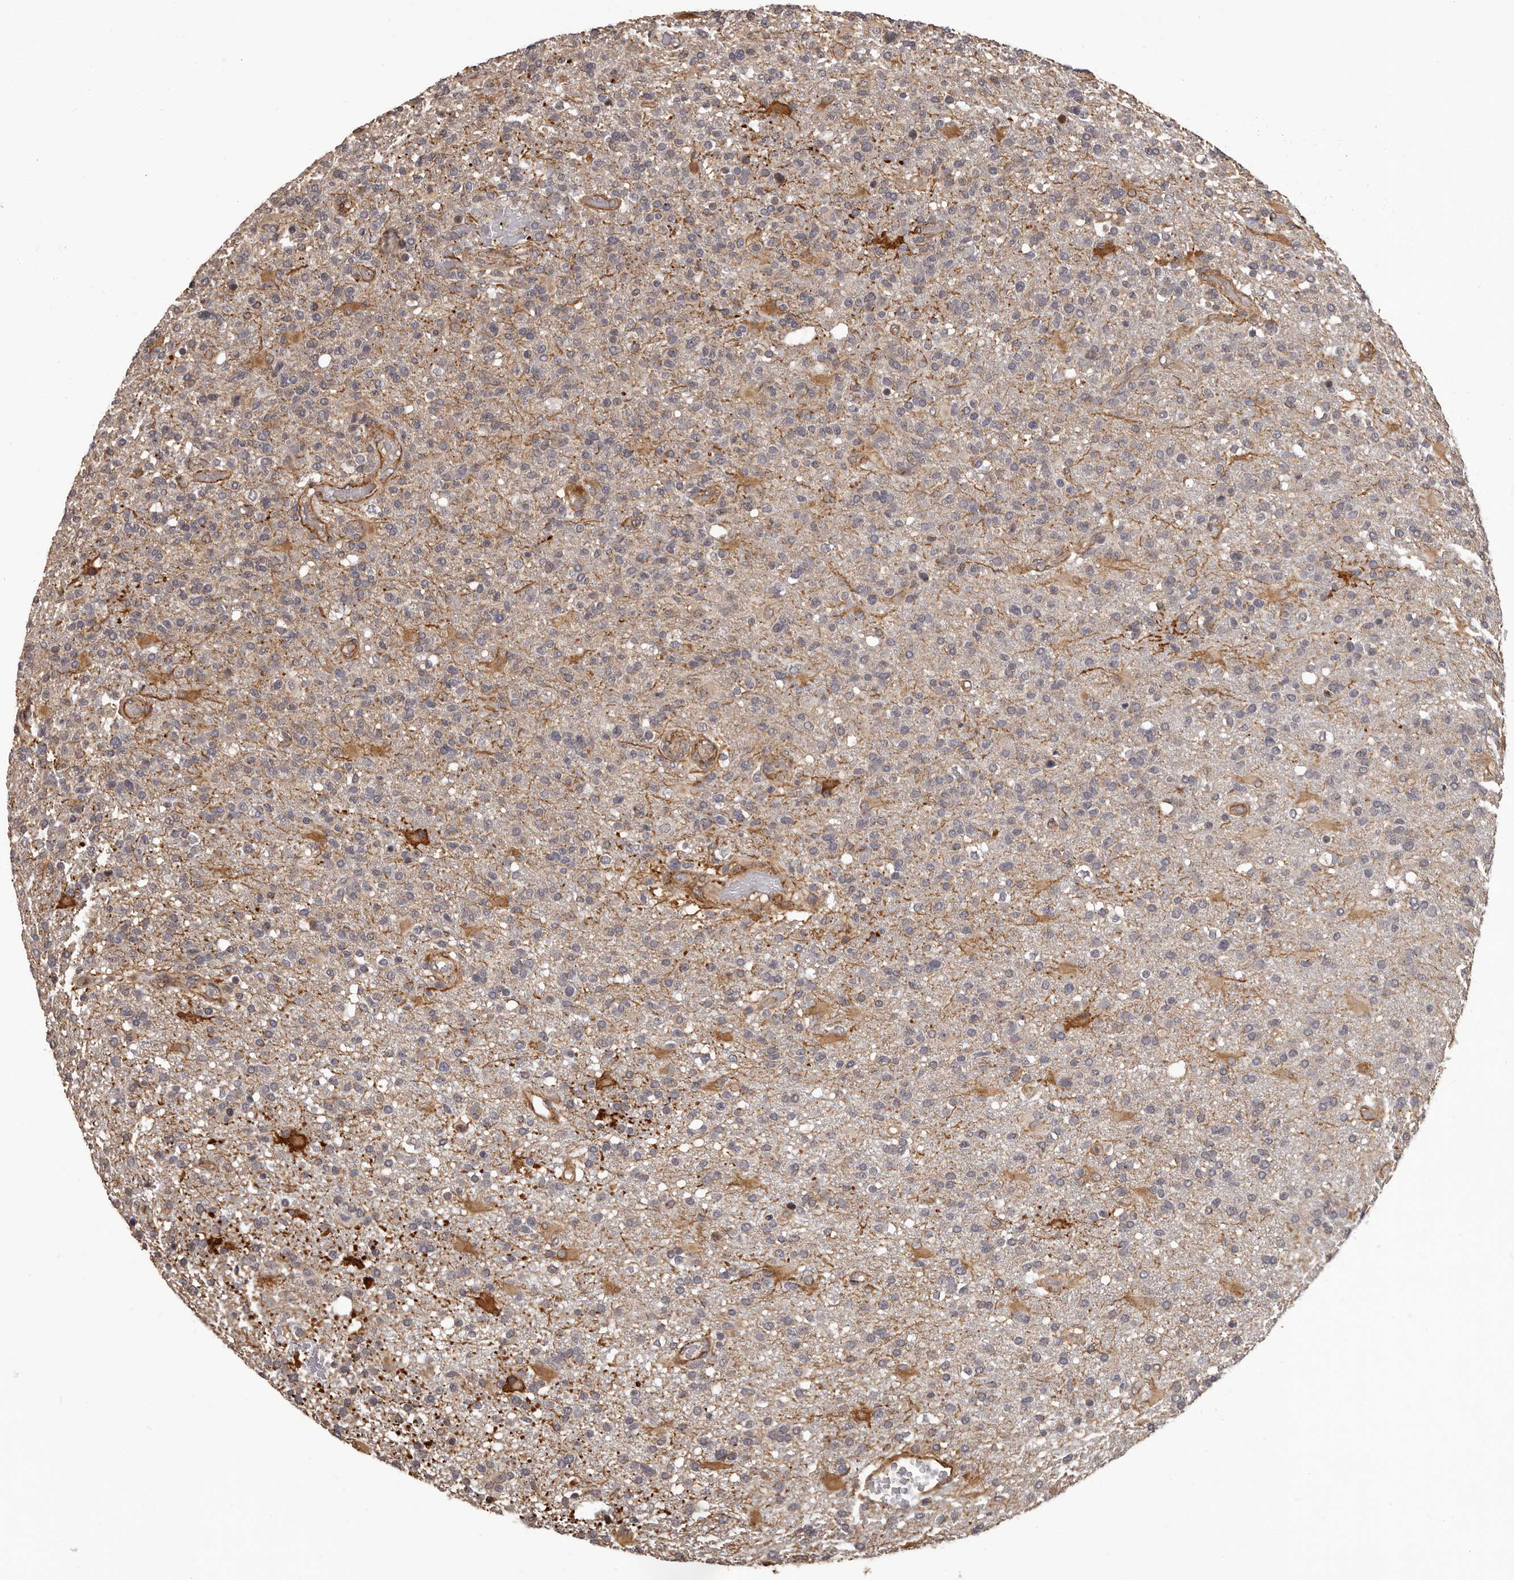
{"staining": {"intensity": "negative", "quantity": "none", "location": "none"}, "tissue": "glioma", "cell_type": "Tumor cells", "image_type": "cancer", "snomed": [{"axis": "morphology", "description": "Glioma, malignant, High grade"}, {"axis": "topography", "description": "Brain"}], "caption": "The image reveals no staining of tumor cells in malignant glioma (high-grade).", "gene": "SLITRK6", "patient": {"sex": "male", "age": 72}}